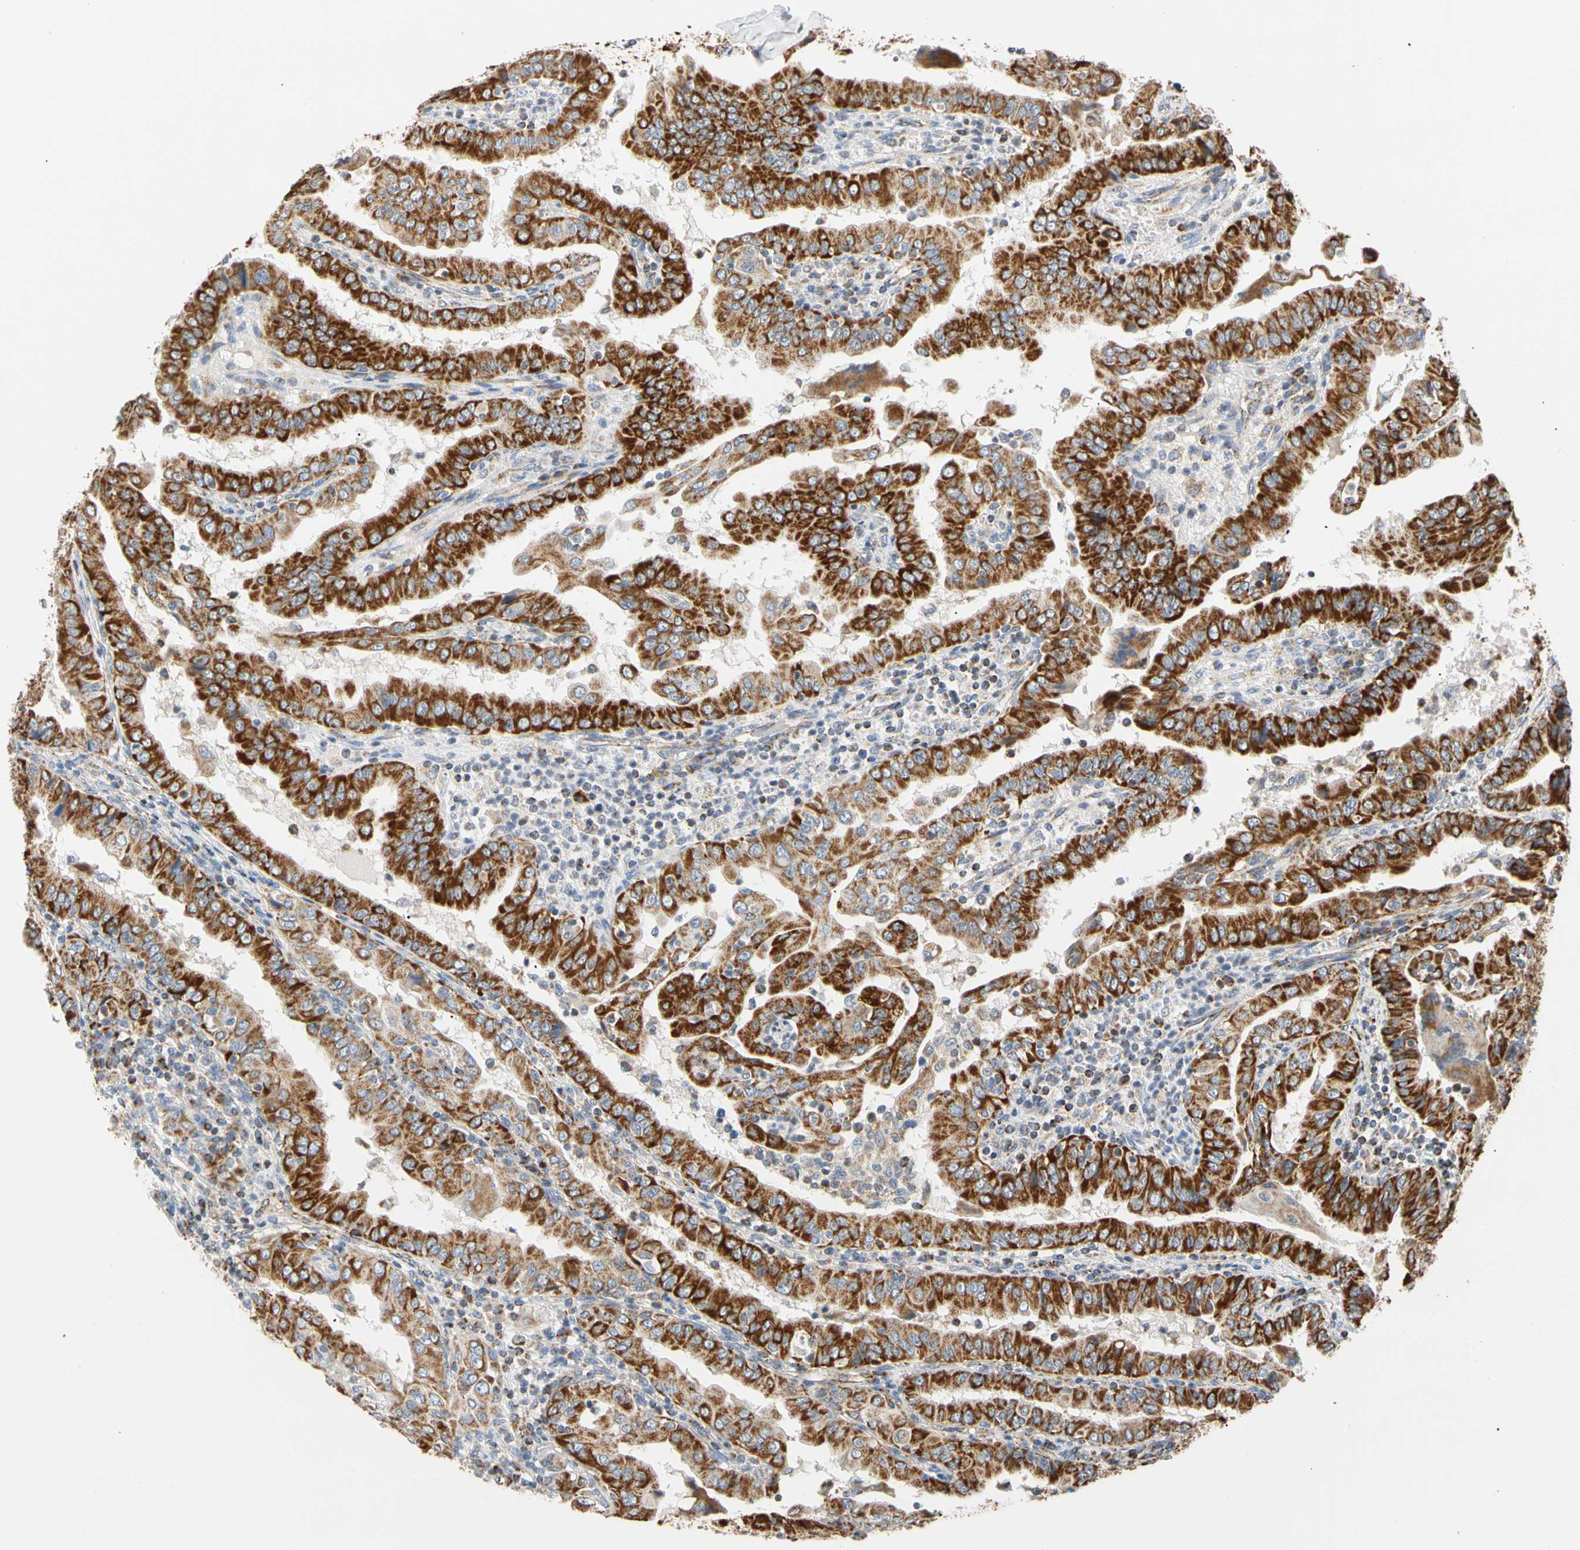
{"staining": {"intensity": "strong", "quantity": ">75%", "location": "cytoplasmic/membranous"}, "tissue": "thyroid cancer", "cell_type": "Tumor cells", "image_type": "cancer", "snomed": [{"axis": "morphology", "description": "Papillary adenocarcinoma, NOS"}, {"axis": "topography", "description": "Thyroid gland"}], "caption": "Immunohistochemistry (IHC) micrograph of human thyroid cancer stained for a protein (brown), which demonstrates high levels of strong cytoplasmic/membranous expression in approximately >75% of tumor cells.", "gene": "ACAT1", "patient": {"sex": "male", "age": 33}}